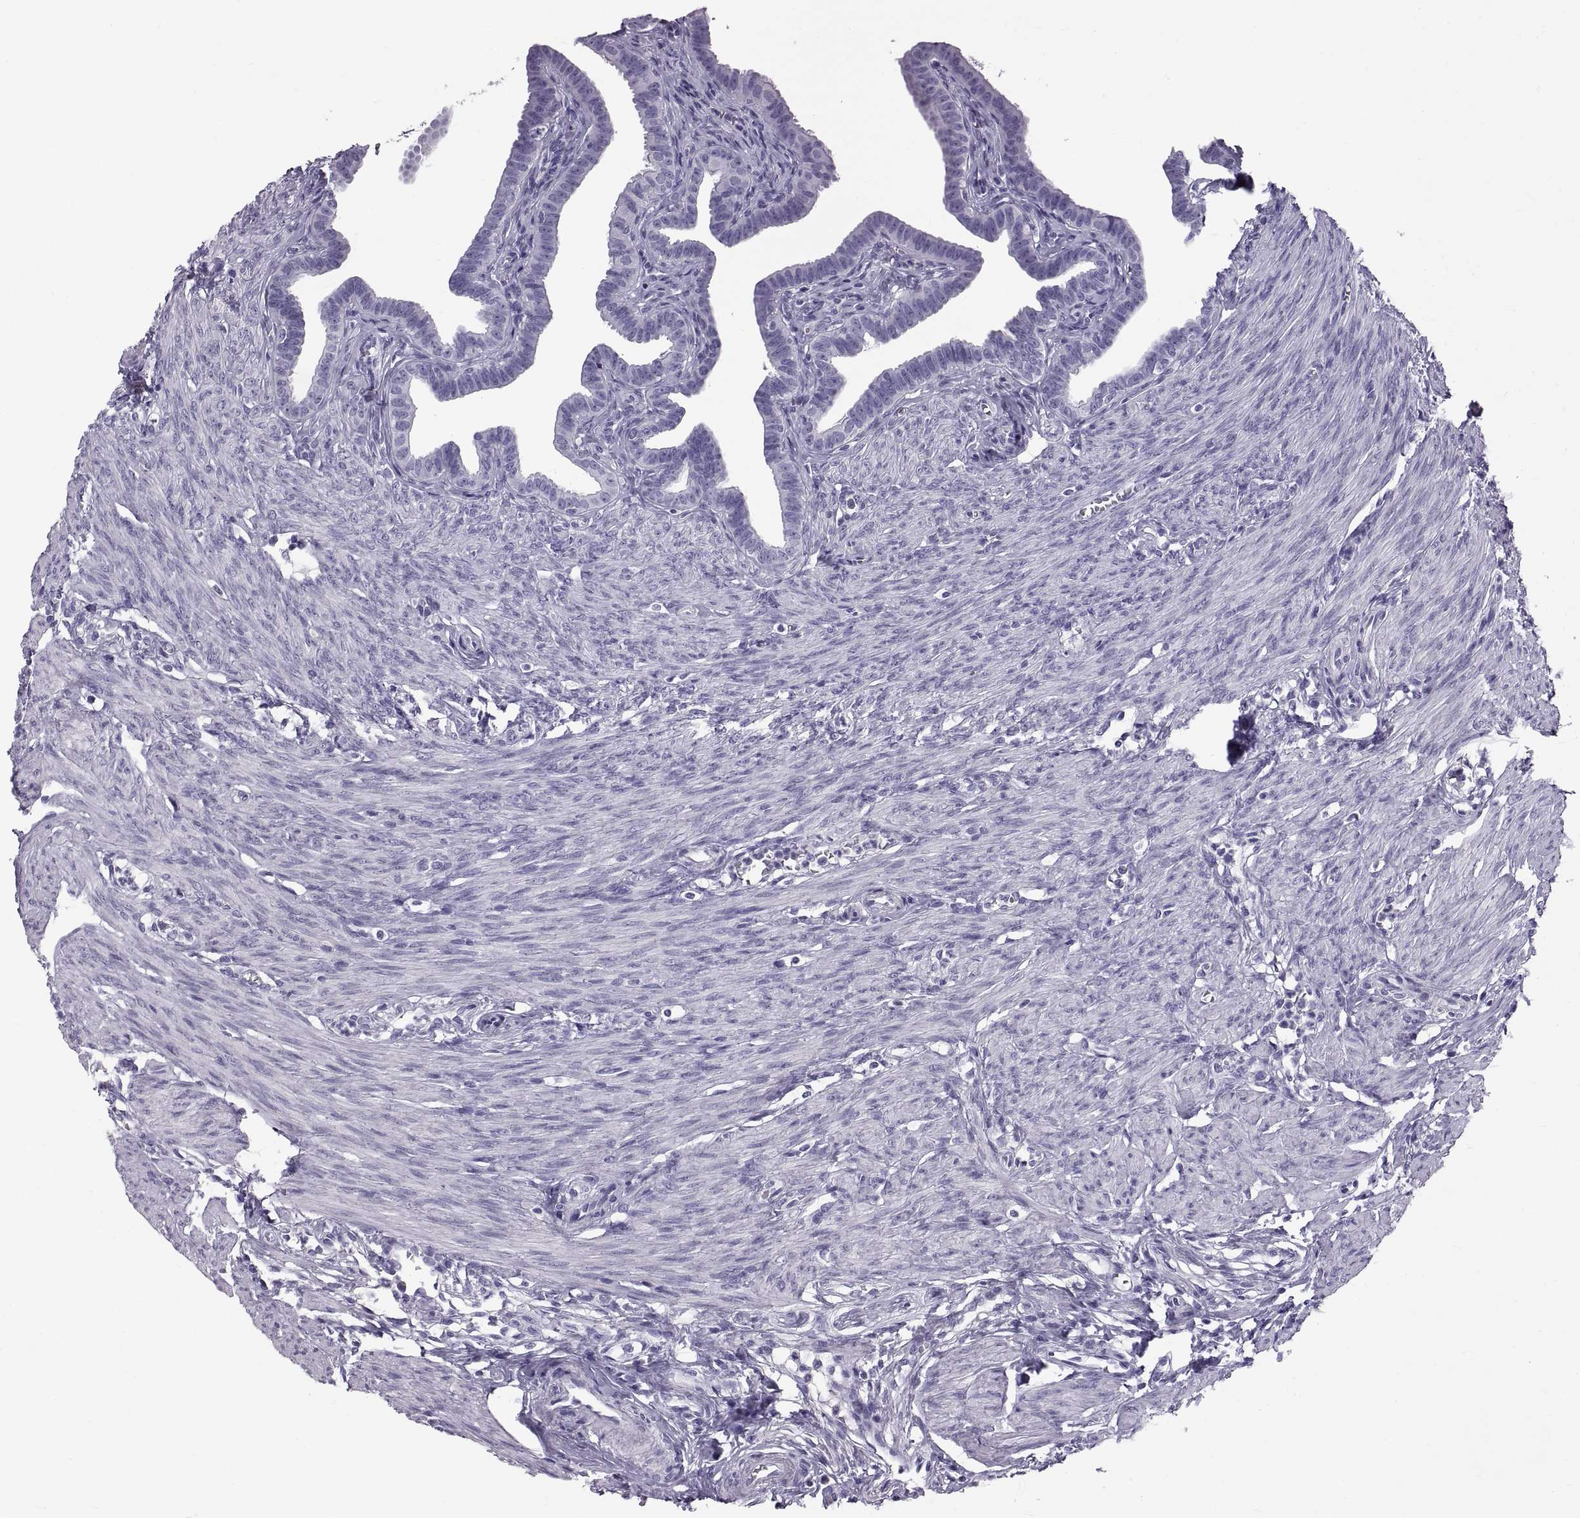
{"staining": {"intensity": "negative", "quantity": "none", "location": "none"}, "tissue": "fallopian tube", "cell_type": "Glandular cells", "image_type": "normal", "snomed": [{"axis": "morphology", "description": "Normal tissue, NOS"}, {"axis": "topography", "description": "Fallopian tube"}, {"axis": "topography", "description": "Ovary"}], "caption": "There is no significant expression in glandular cells of fallopian tube. Brightfield microscopy of immunohistochemistry (IHC) stained with DAB (3,3'-diaminobenzidine) (brown) and hematoxylin (blue), captured at high magnification.", "gene": "WFDC8", "patient": {"sex": "female", "age": 33}}